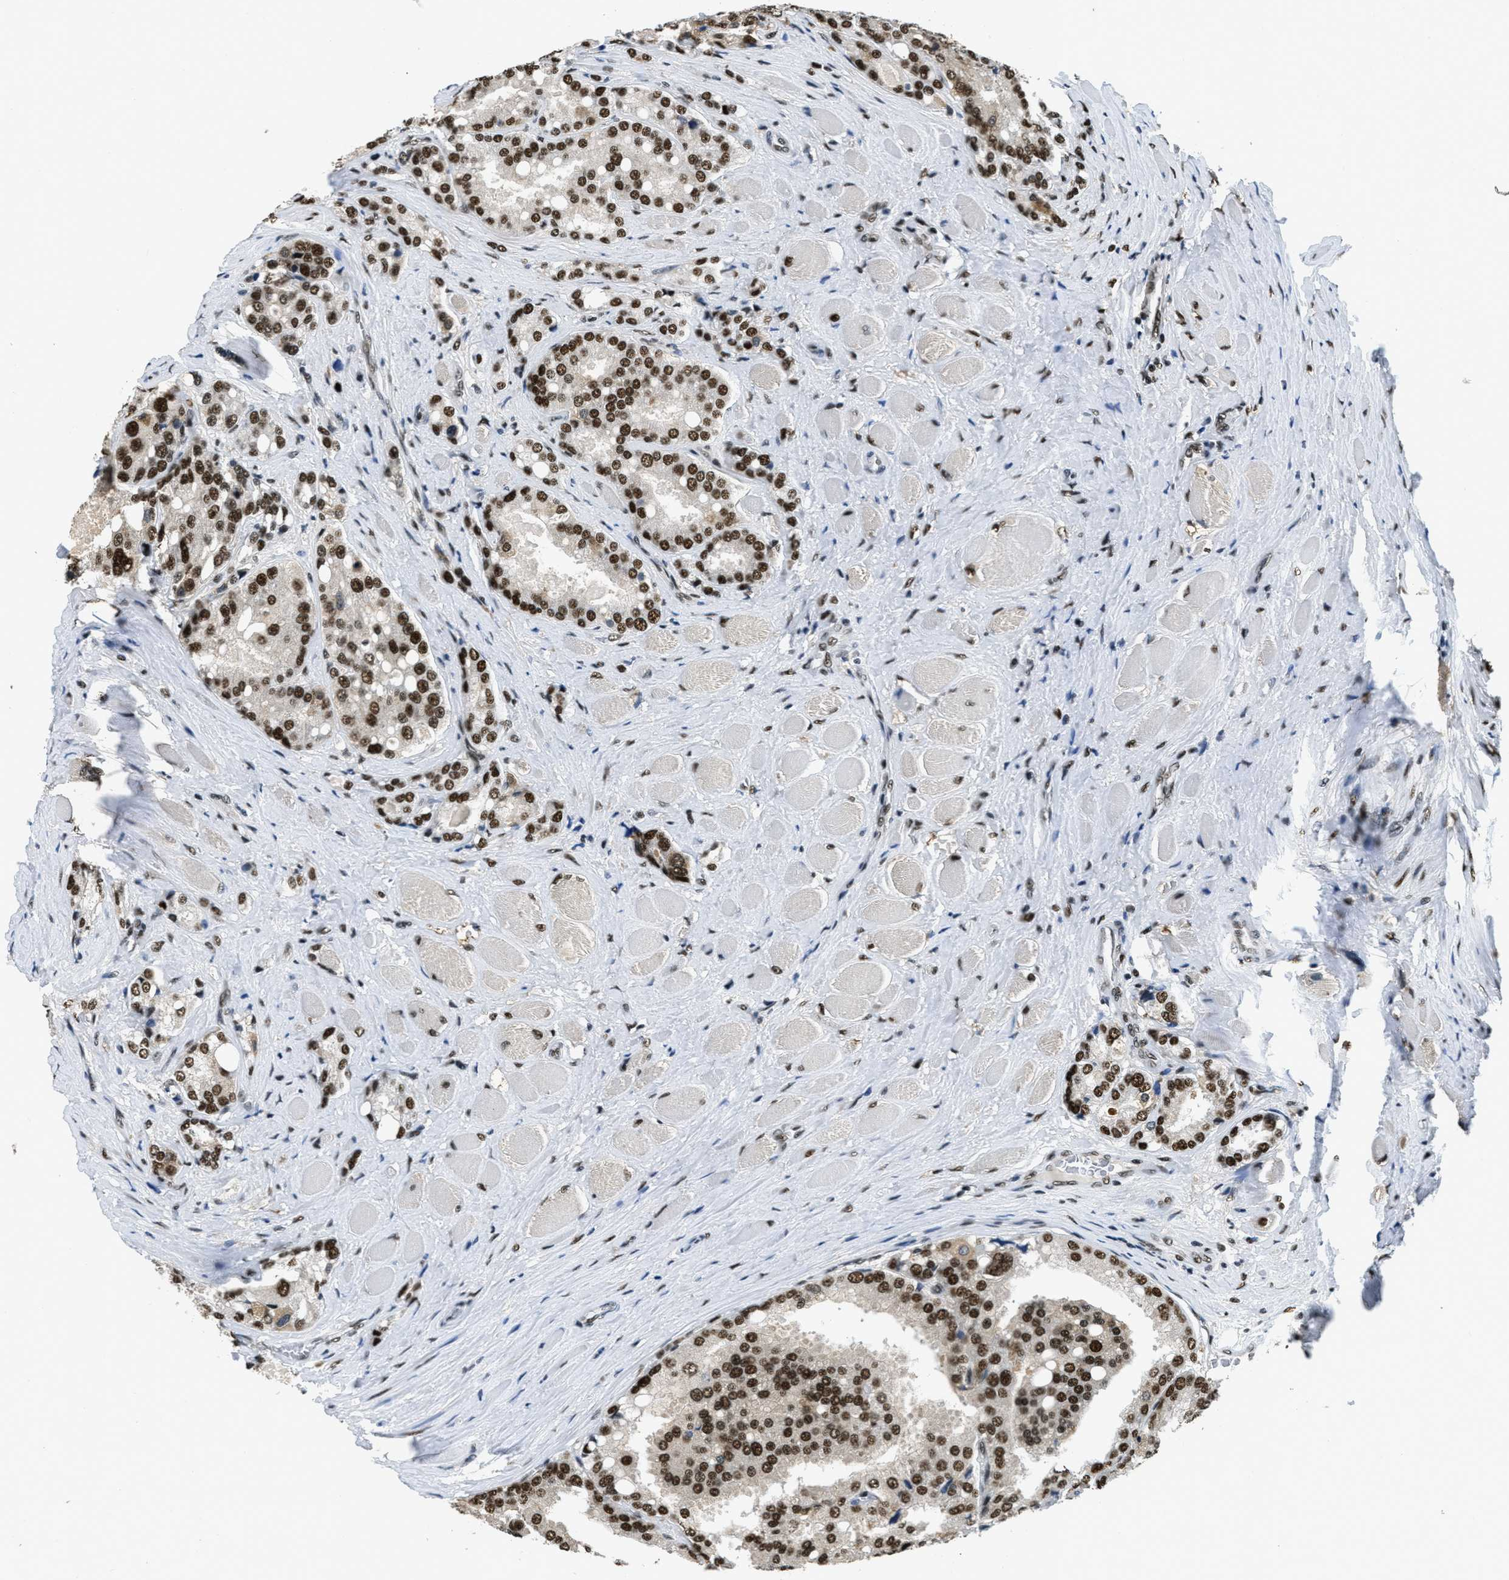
{"staining": {"intensity": "strong", "quantity": ">75%", "location": "nuclear"}, "tissue": "prostate cancer", "cell_type": "Tumor cells", "image_type": "cancer", "snomed": [{"axis": "morphology", "description": "Adenocarcinoma, High grade"}, {"axis": "topography", "description": "Prostate"}], "caption": "The immunohistochemical stain labels strong nuclear expression in tumor cells of adenocarcinoma (high-grade) (prostate) tissue. (DAB = brown stain, brightfield microscopy at high magnification).", "gene": "SSB", "patient": {"sex": "male", "age": 50}}